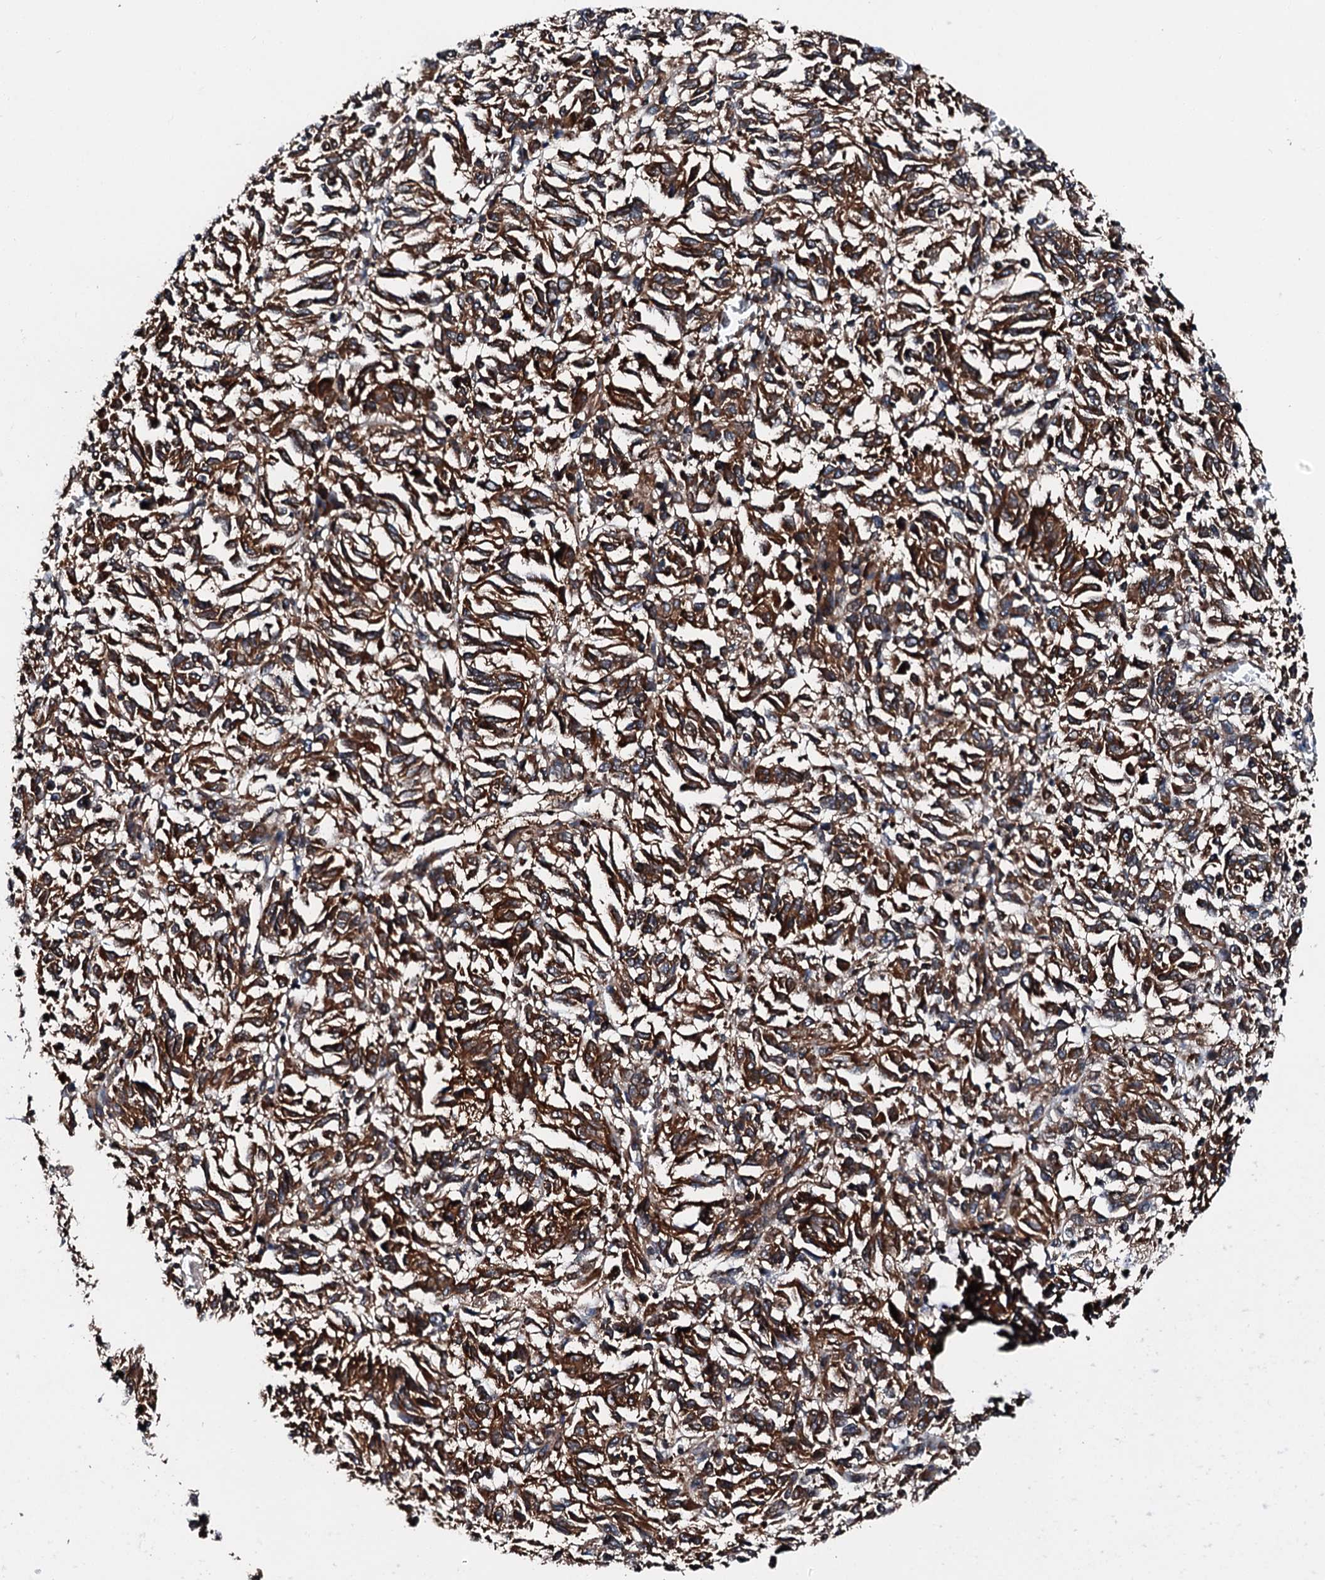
{"staining": {"intensity": "moderate", "quantity": ">75%", "location": "cytoplasmic/membranous"}, "tissue": "melanoma", "cell_type": "Tumor cells", "image_type": "cancer", "snomed": [{"axis": "morphology", "description": "Malignant melanoma, Metastatic site"}, {"axis": "topography", "description": "Lung"}], "caption": "Brown immunohistochemical staining in human melanoma reveals moderate cytoplasmic/membranous positivity in approximately >75% of tumor cells.", "gene": "FGD4", "patient": {"sex": "male", "age": 64}}